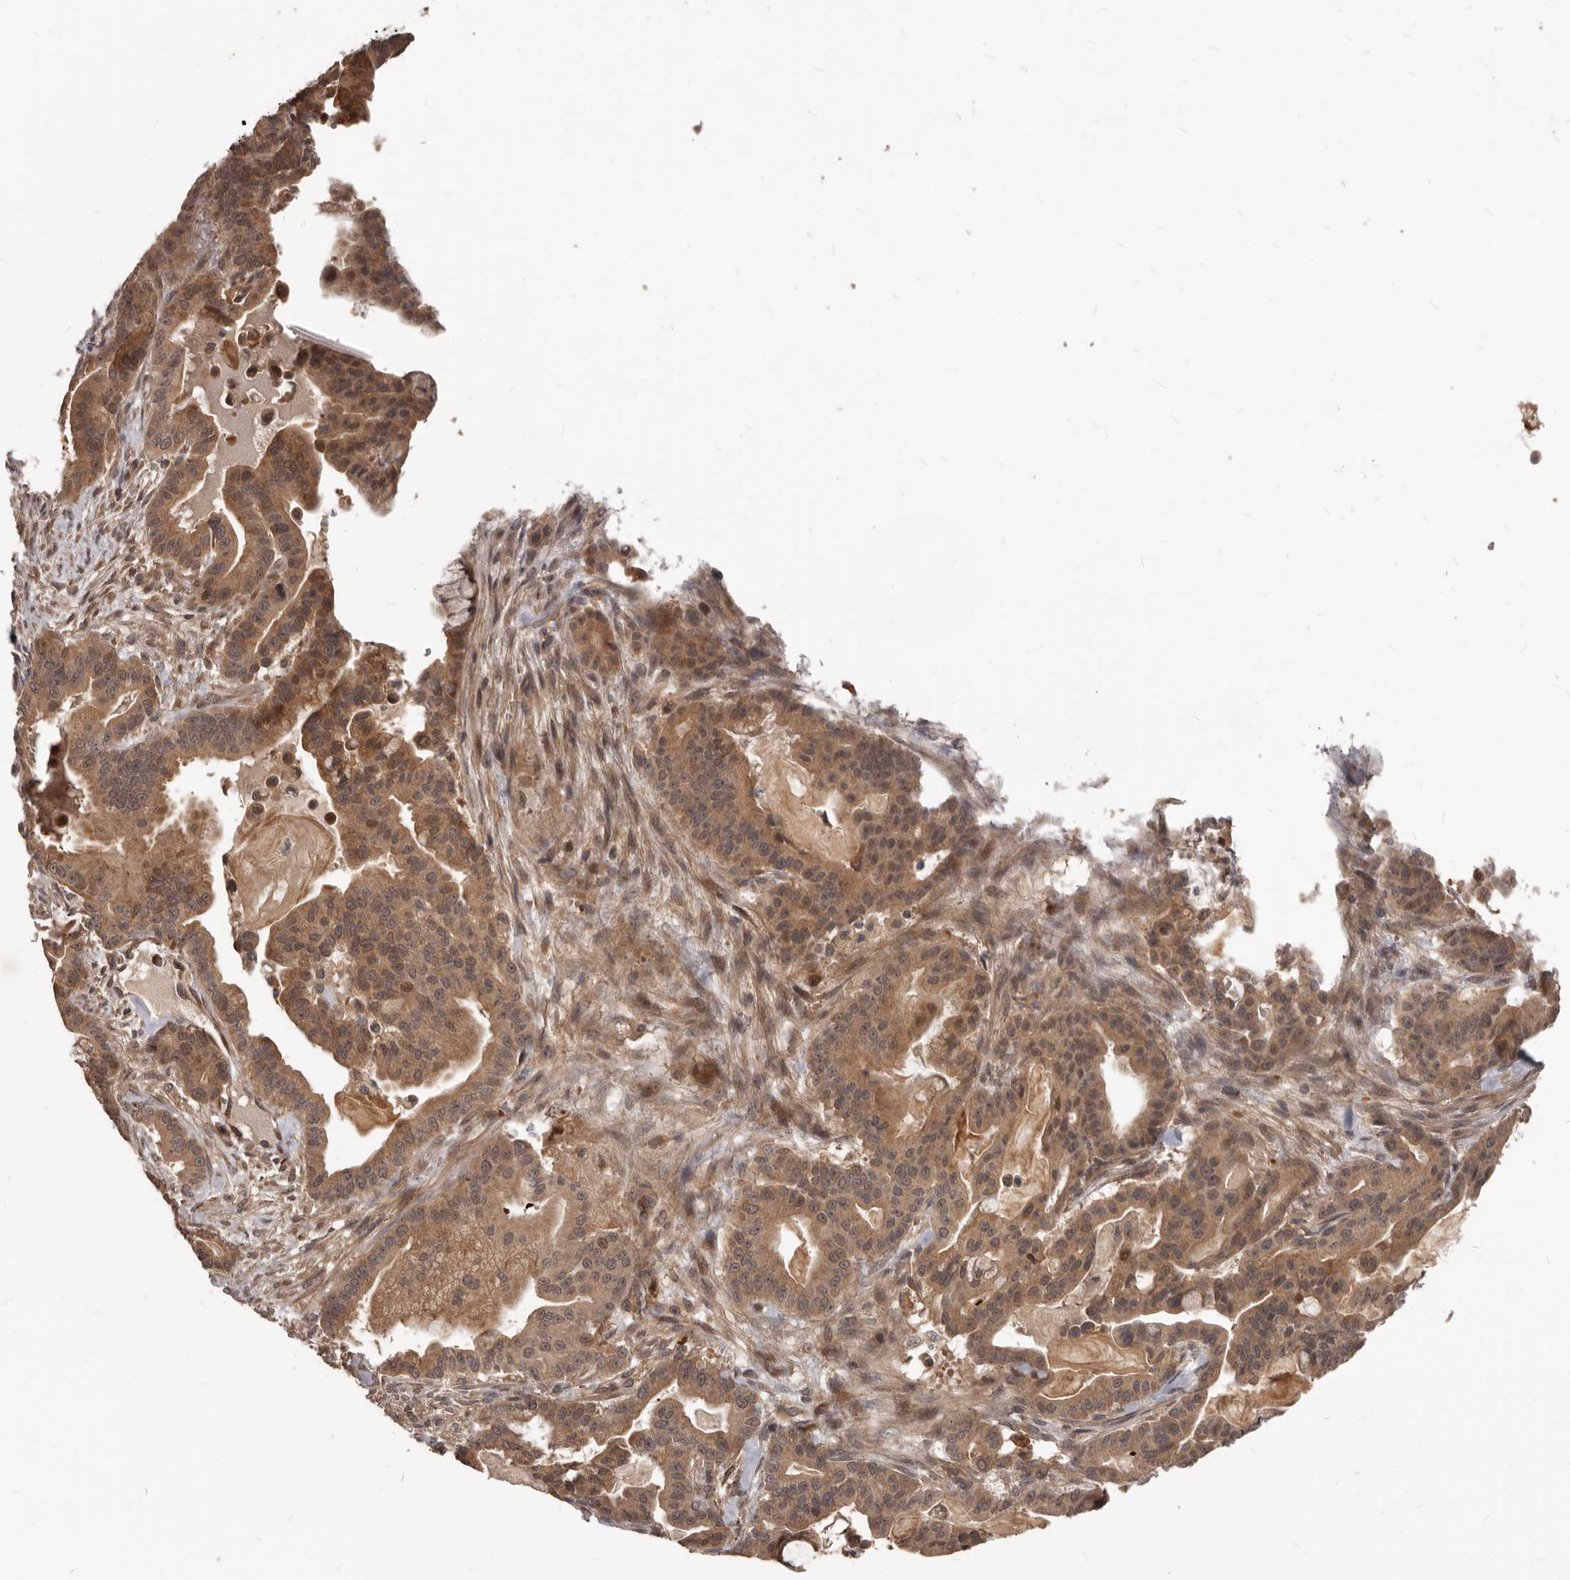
{"staining": {"intensity": "moderate", "quantity": ">75%", "location": "cytoplasmic/membranous"}, "tissue": "pancreatic cancer", "cell_type": "Tumor cells", "image_type": "cancer", "snomed": [{"axis": "morphology", "description": "Adenocarcinoma, NOS"}, {"axis": "topography", "description": "Pancreas"}], "caption": "Approximately >75% of tumor cells in human pancreatic adenocarcinoma exhibit moderate cytoplasmic/membranous protein positivity as visualized by brown immunohistochemical staining.", "gene": "GABPB2", "patient": {"sex": "male", "age": 63}}